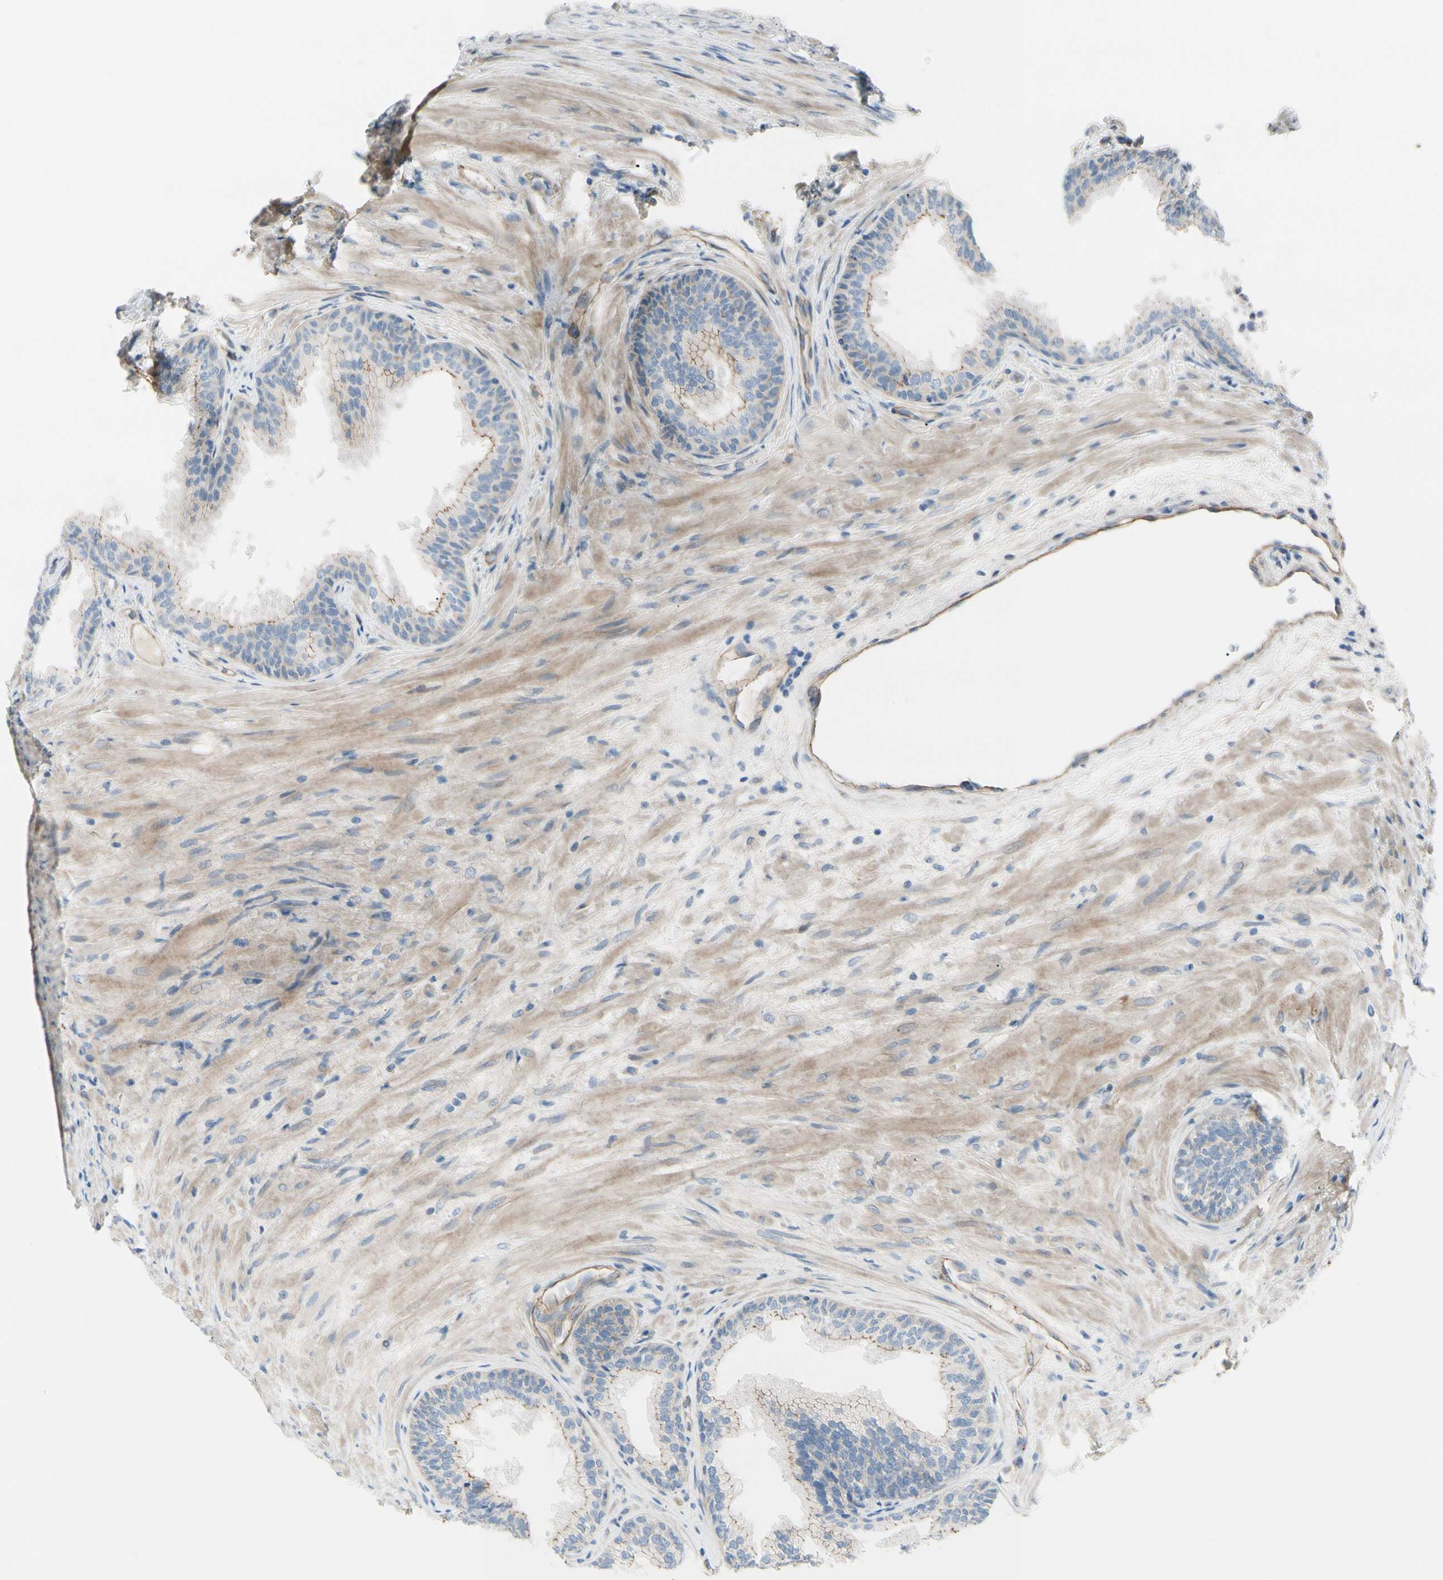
{"staining": {"intensity": "weak", "quantity": "25%-75%", "location": "cytoplasmic/membranous"}, "tissue": "prostate", "cell_type": "Glandular cells", "image_type": "normal", "snomed": [{"axis": "morphology", "description": "Normal tissue, NOS"}, {"axis": "topography", "description": "Prostate"}], "caption": "Normal prostate shows weak cytoplasmic/membranous expression in about 25%-75% of glandular cells (brown staining indicates protein expression, while blue staining denotes nuclei)..", "gene": "TJP1", "patient": {"sex": "male", "age": 76}}